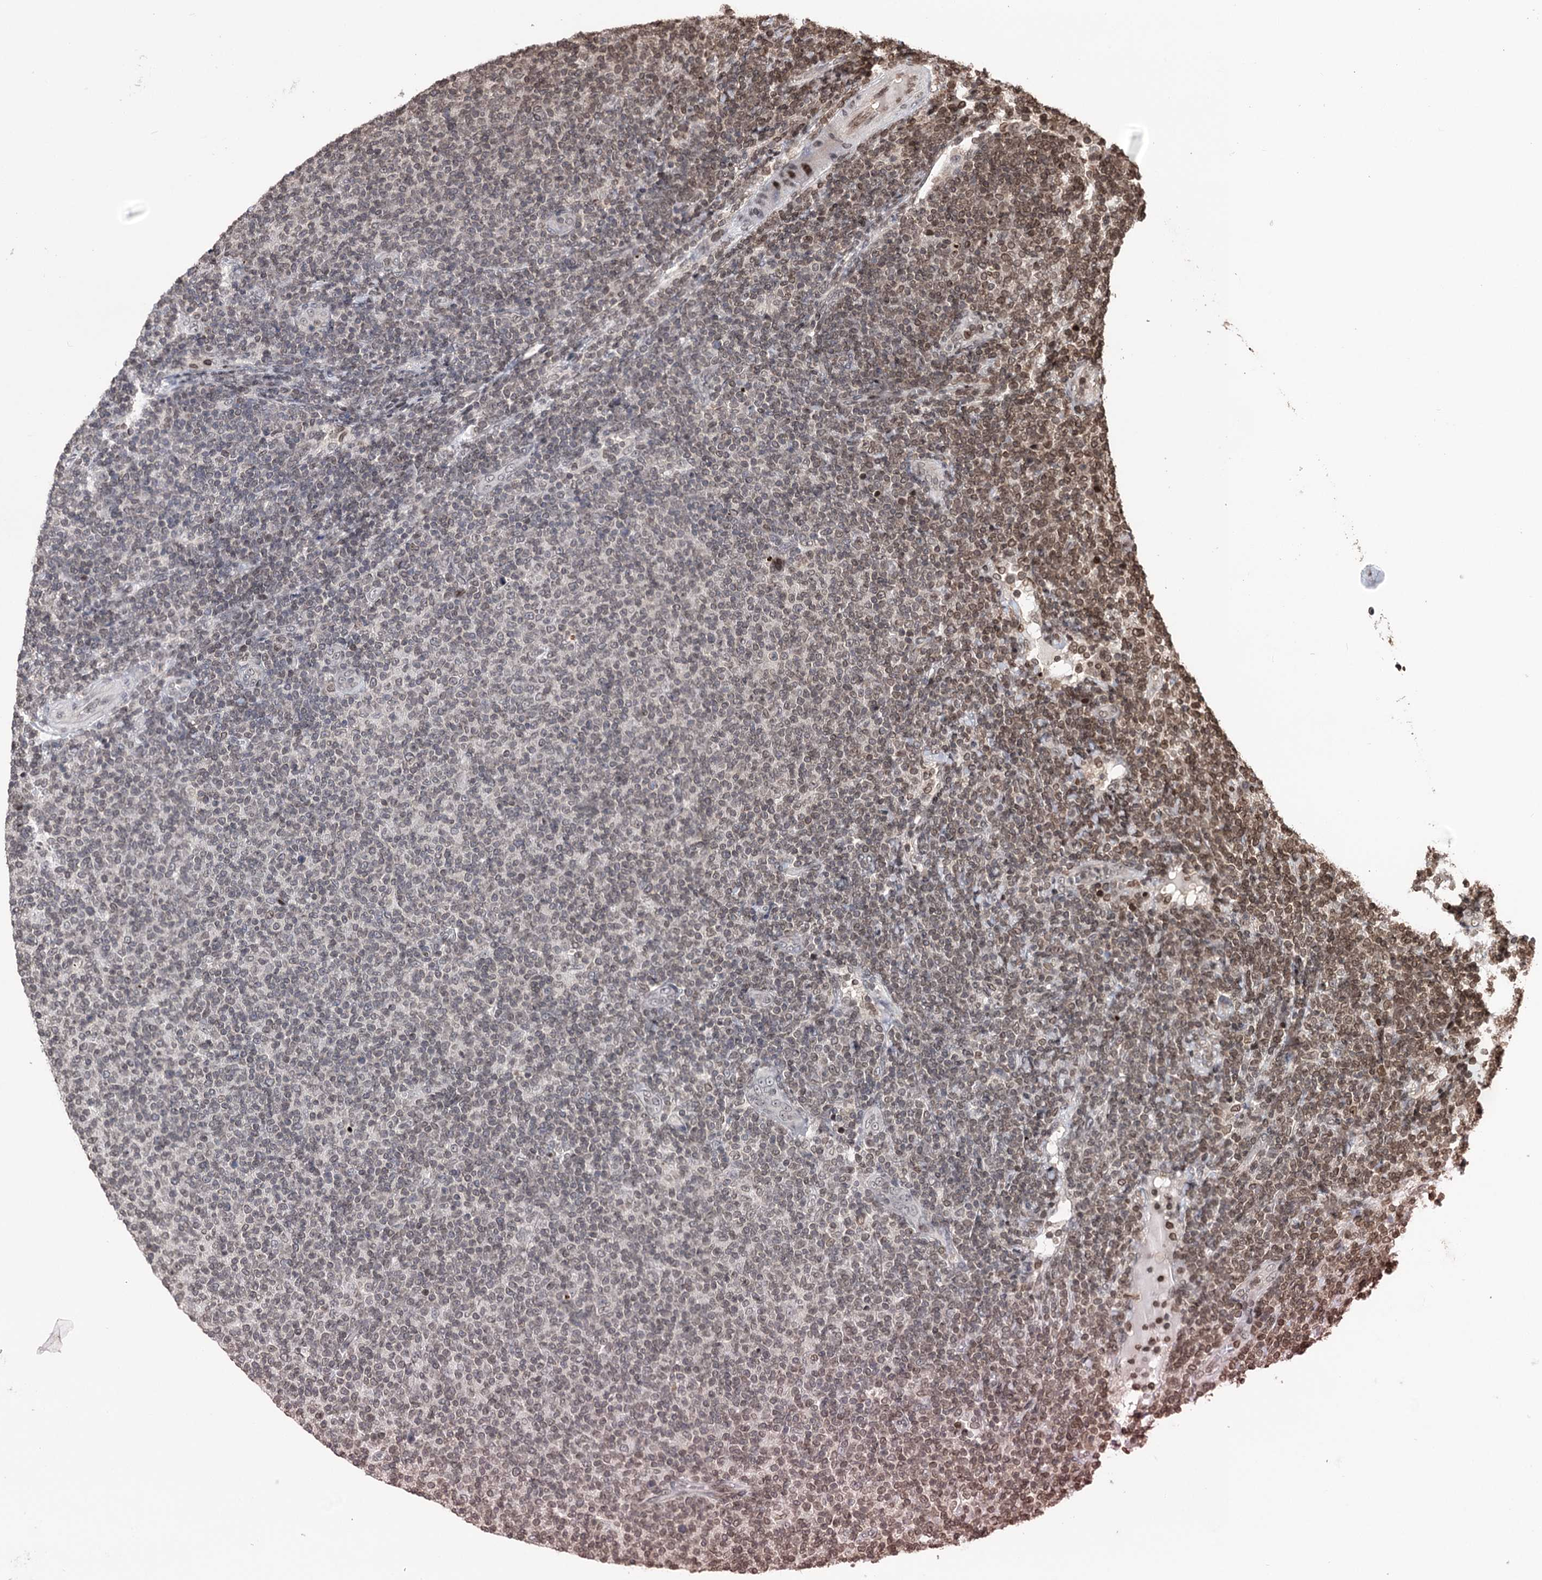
{"staining": {"intensity": "moderate", "quantity": "<25%", "location": "nuclear"}, "tissue": "lymphoma", "cell_type": "Tumor cells", "image_type": "cancer", "snomed": [{"axis": "morphology", "description": "Malignant lymphoma, non-Hodgkin's type, Low grade"}, {"axis": "topography", "description": "Lymph node"}], "caption": "Protein positivity by immunohistochemistry (IHC) displays moderate nuclear positivity in approximately <25% of tumor cells in lymphoma.", "gene": "CCDC77", "patient": {"sex": "male", "age": 66}}